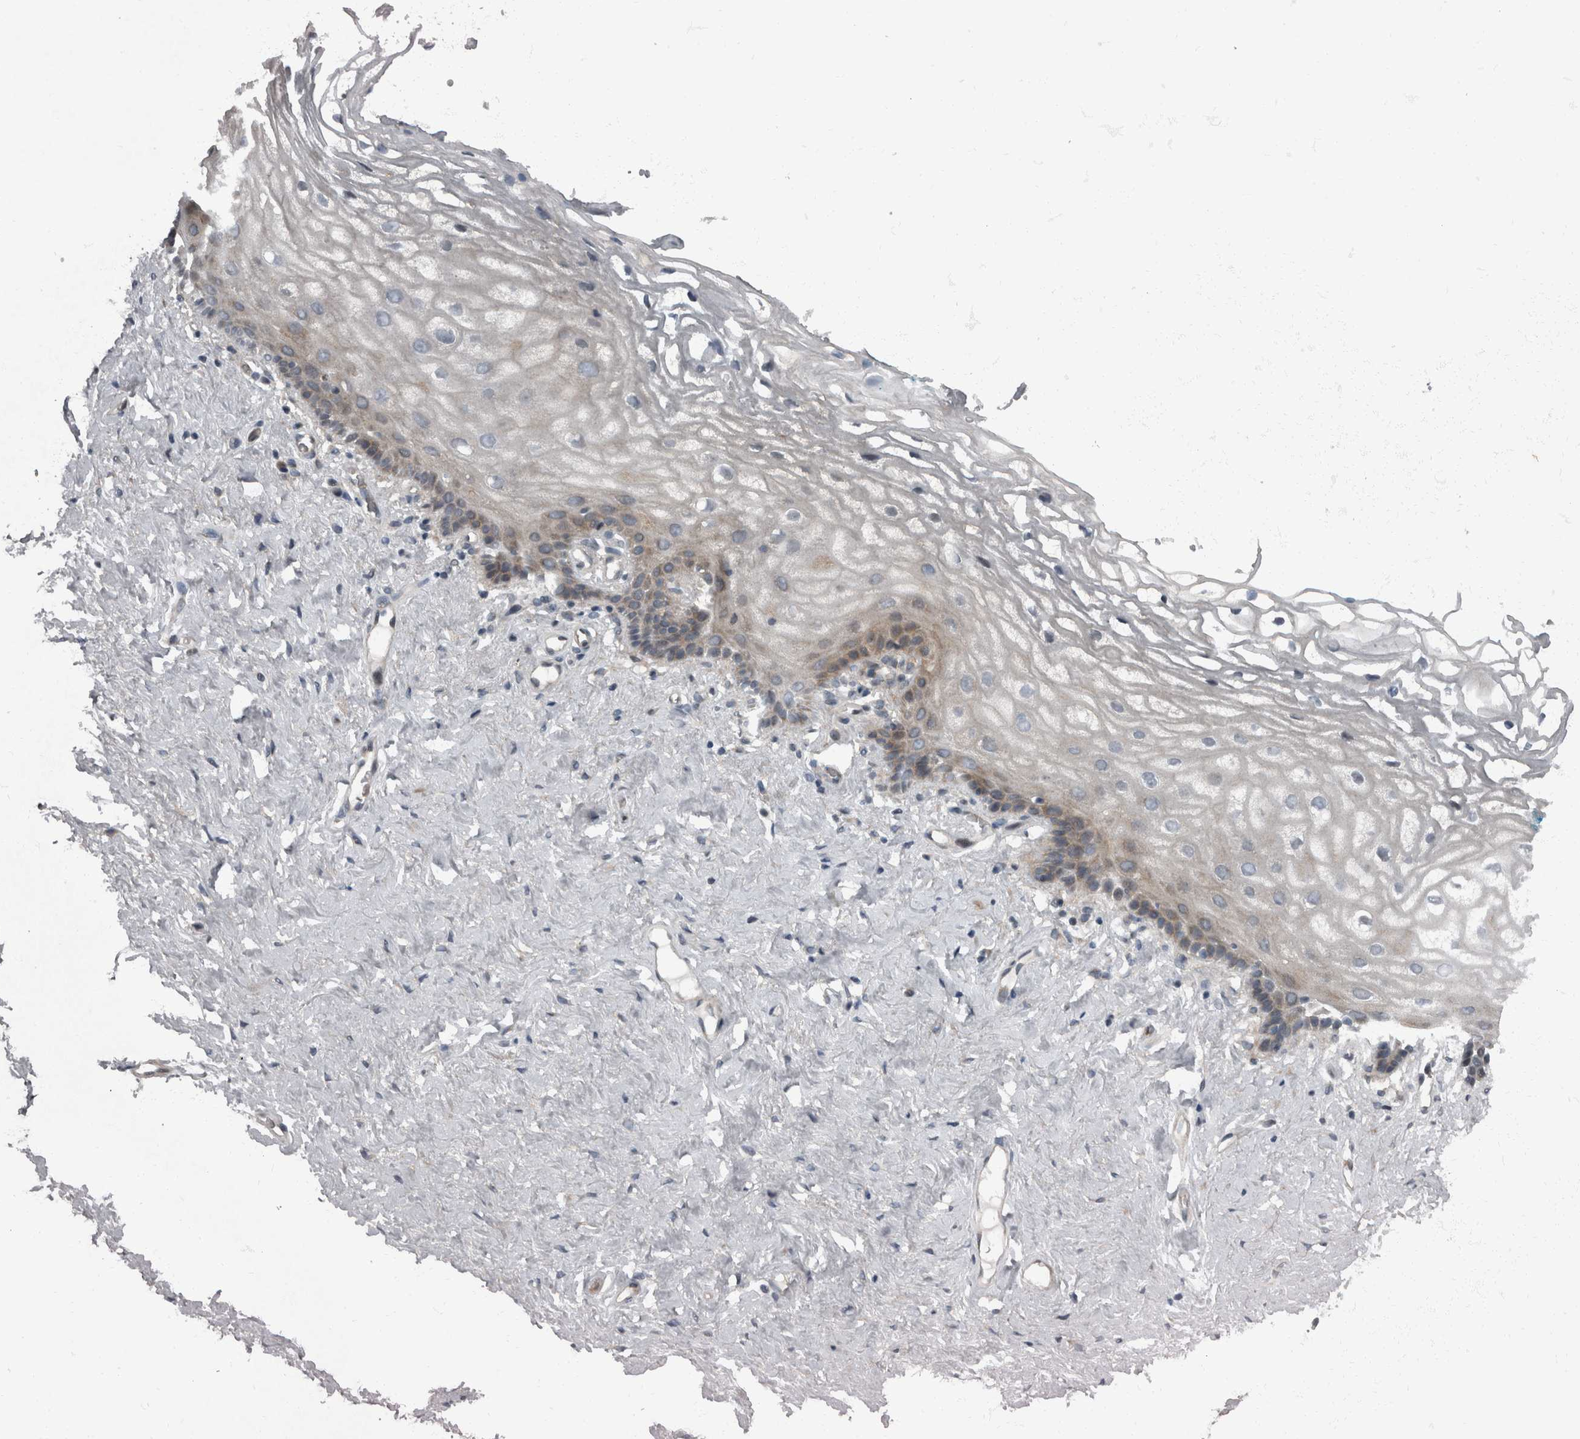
{"staining": {"intensity": "weak", "quantity": "<25%", "location": "cytoplasmic/membranous"}, "tissue": "vagina", "cell_type": "Squamous epithelial cells", "image_type": "normal", "snomed": [{"axis": "morphology", "description": "Normal tissue, NOS"}, {"axis": "morphology", "description": "Adenocarcinoma, NOS"}, {"axis": "topography", "description": "Rectum"}, {"axis": "topography", "description": "Vagina"}], "caption": "Immunohistochemistry histopathology image of benign vagina stained for a protein (brown), which reveals no expression in squamous epithelial cells. Nuclei are stained in blue.", "gene": "RABGGTB", "patient": {"sex": "female", "age": 71}}